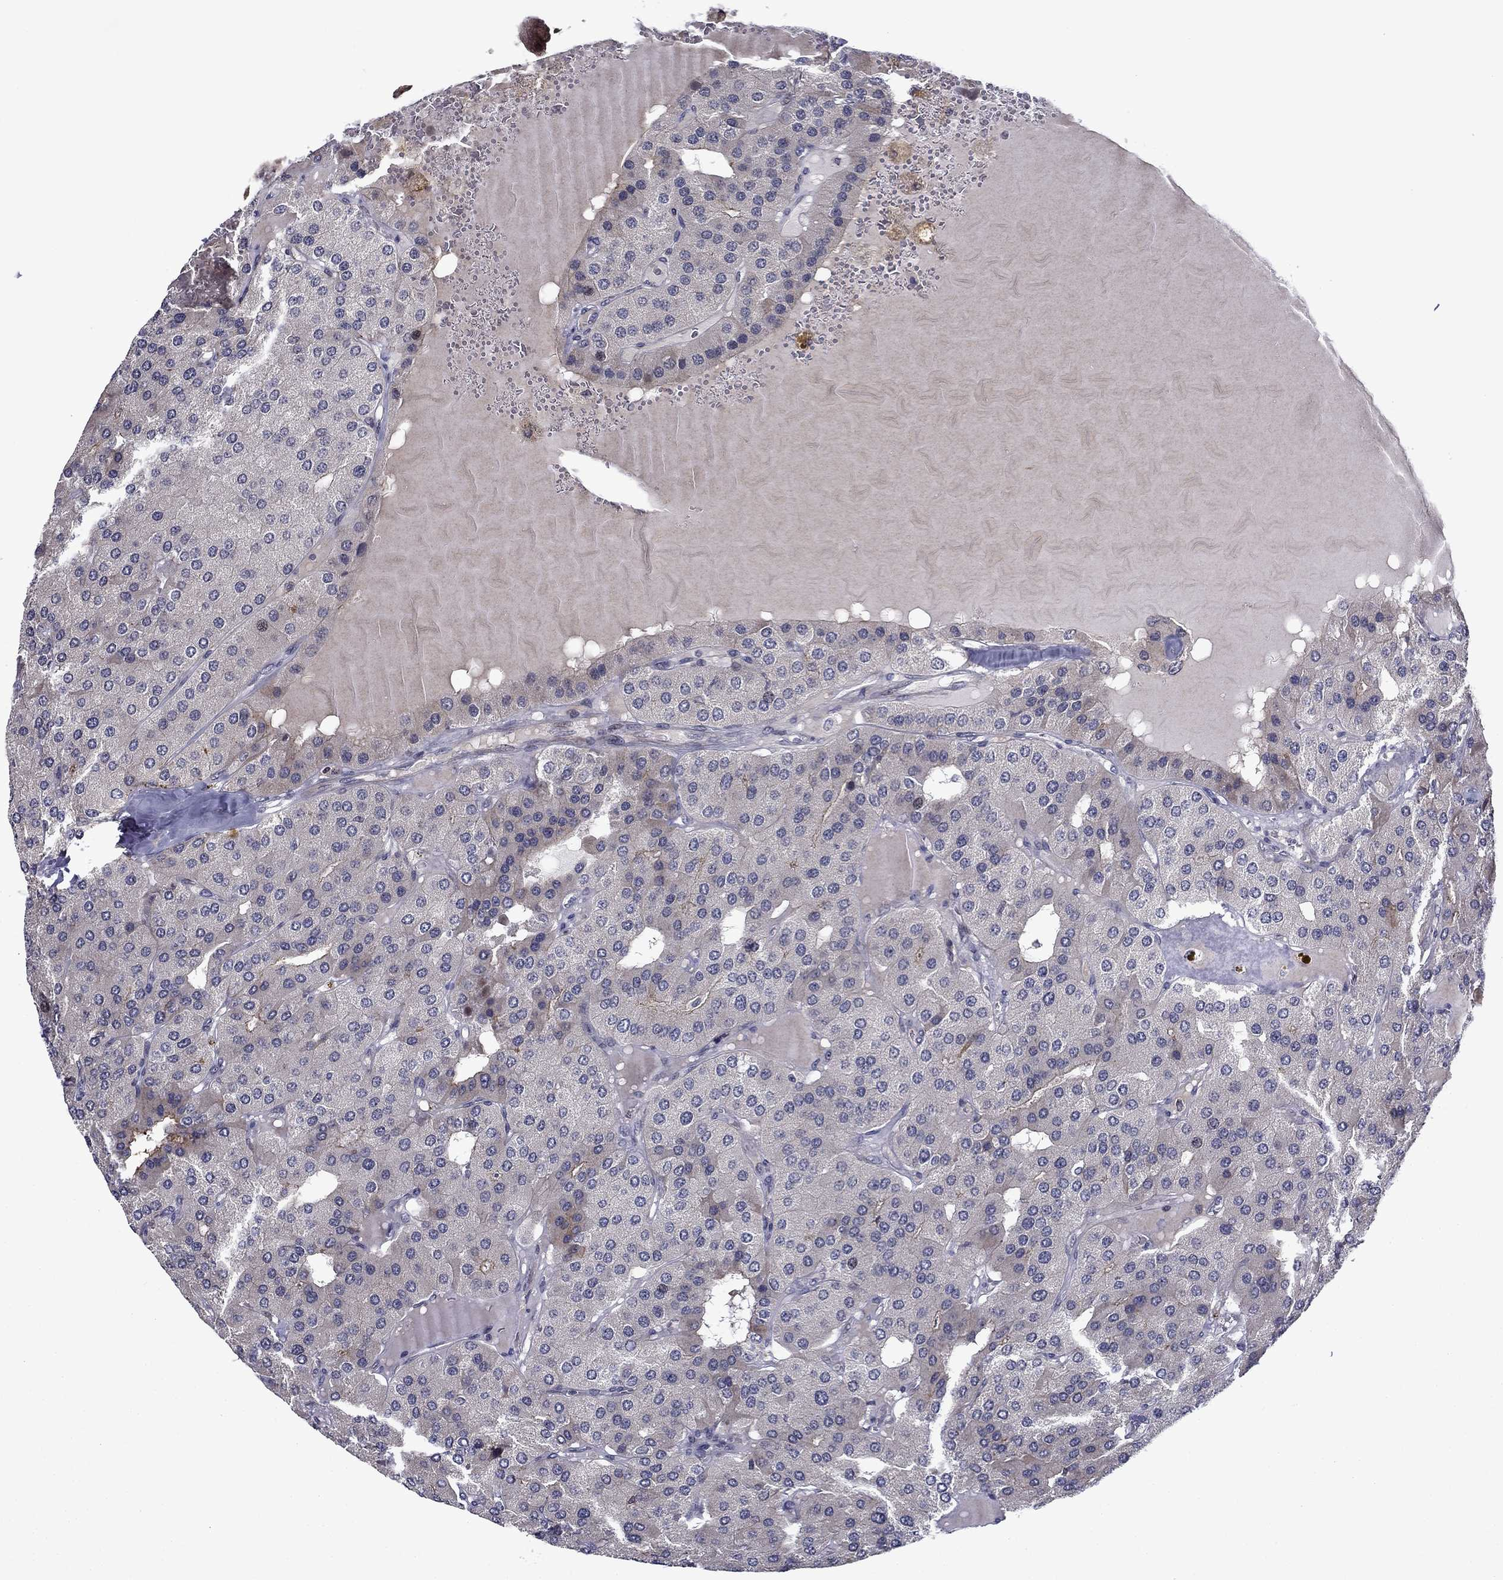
{"staining": {"intensity": "negative", "quantity": "none", "location": "none"}, "tissue": "parathyroid gland", "cell_type": "Glandular cells", "image_type": "normal", "snomed": [{"axis": "morphology", "description": "Normal tissue, NOS"}, {"axis": "morphology", "description": "Adenoma, NOS"}, {"axis": "topography", "description": "Parathyroid gland"}], "caption": "This is an immunohistochemistry (IHC) photomicrograph of normal human parathyroid gland. There is no positivity in glandular cells.", "gene": "B3GAT1", "patient": {"sex": "female", "age": 86}}